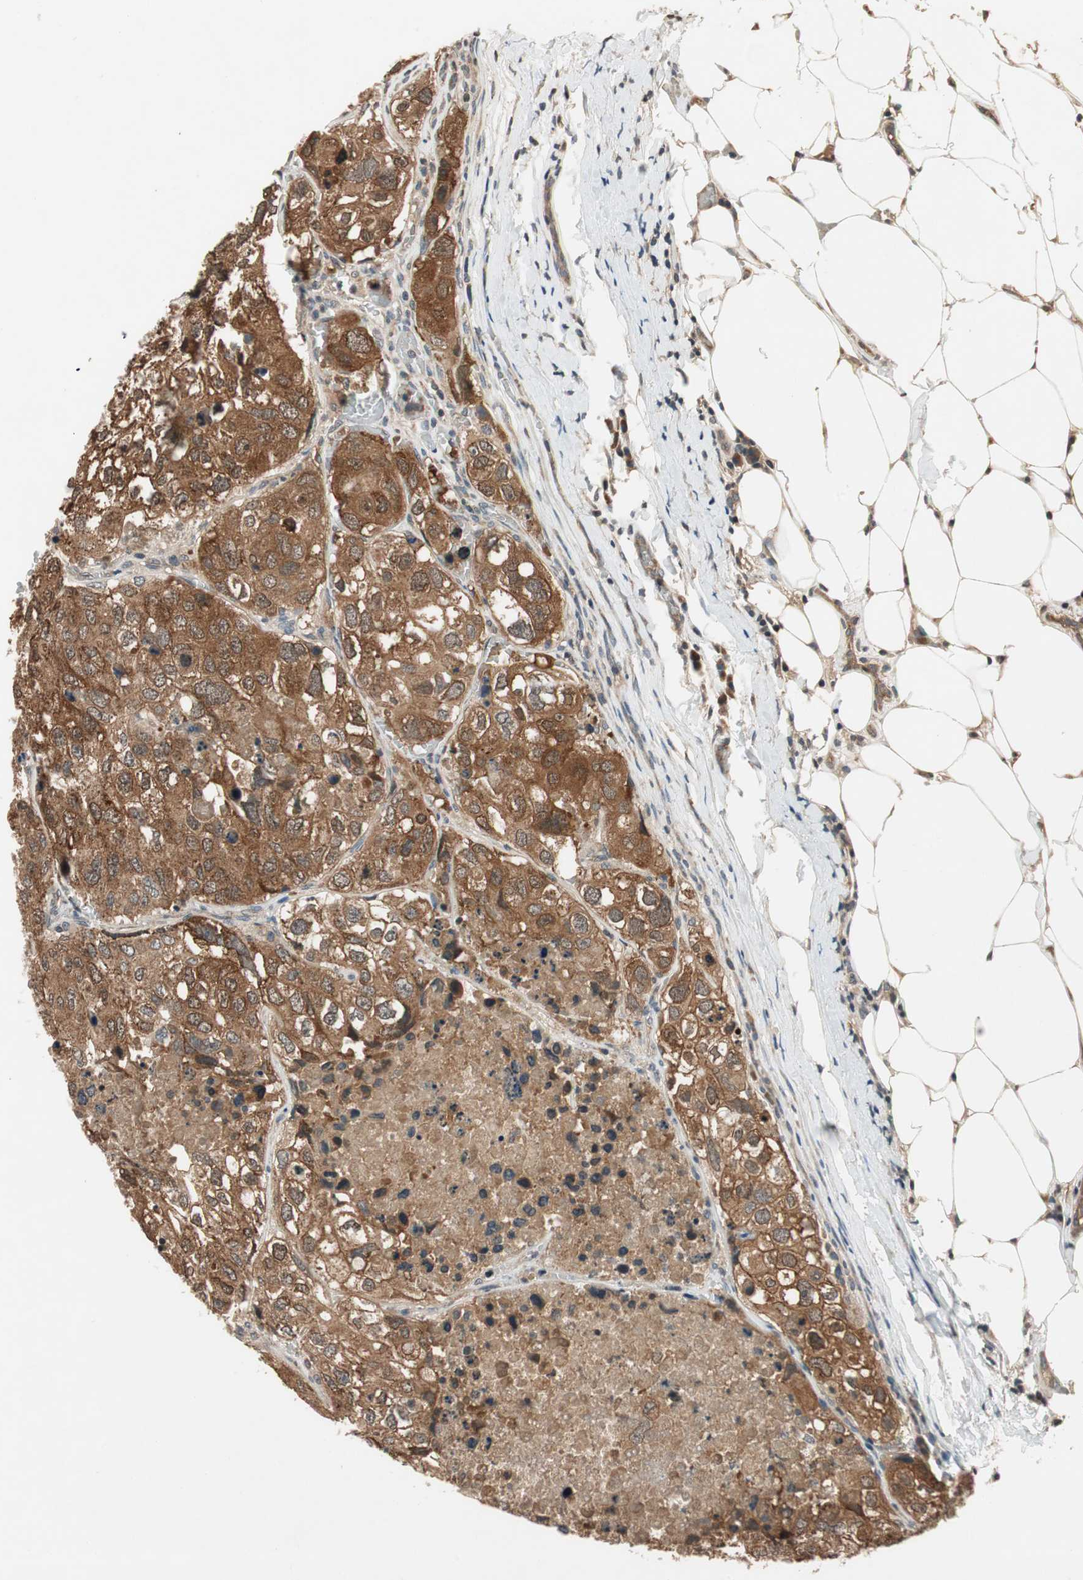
{"staining": {"intensity": "moderate", "quantity": ">75%", "location": "cytoplasmic/membranous"}, "tissue": "urothelial cancer", "cell_type": "Tumor cells", "image_type": "cancer", "snomed": [{"axis": "morphology", "description": "Urothelial carcinoma, High grade"}, {"axis": "topography", "description": "Lymph node"}, {"axis": "topography", "description": "Urinary bladder"}], "caption": "Urothelial carcinoma (high-grade) tissue shows moderate cytoplasmic/membranous positivity in approximately >75% of tumor cells Immunohistochemistry stains the protein in brown and the nuclei are stained blue.", "gene": "GCLM", "patient": {"sex": "male", "age": 51}}